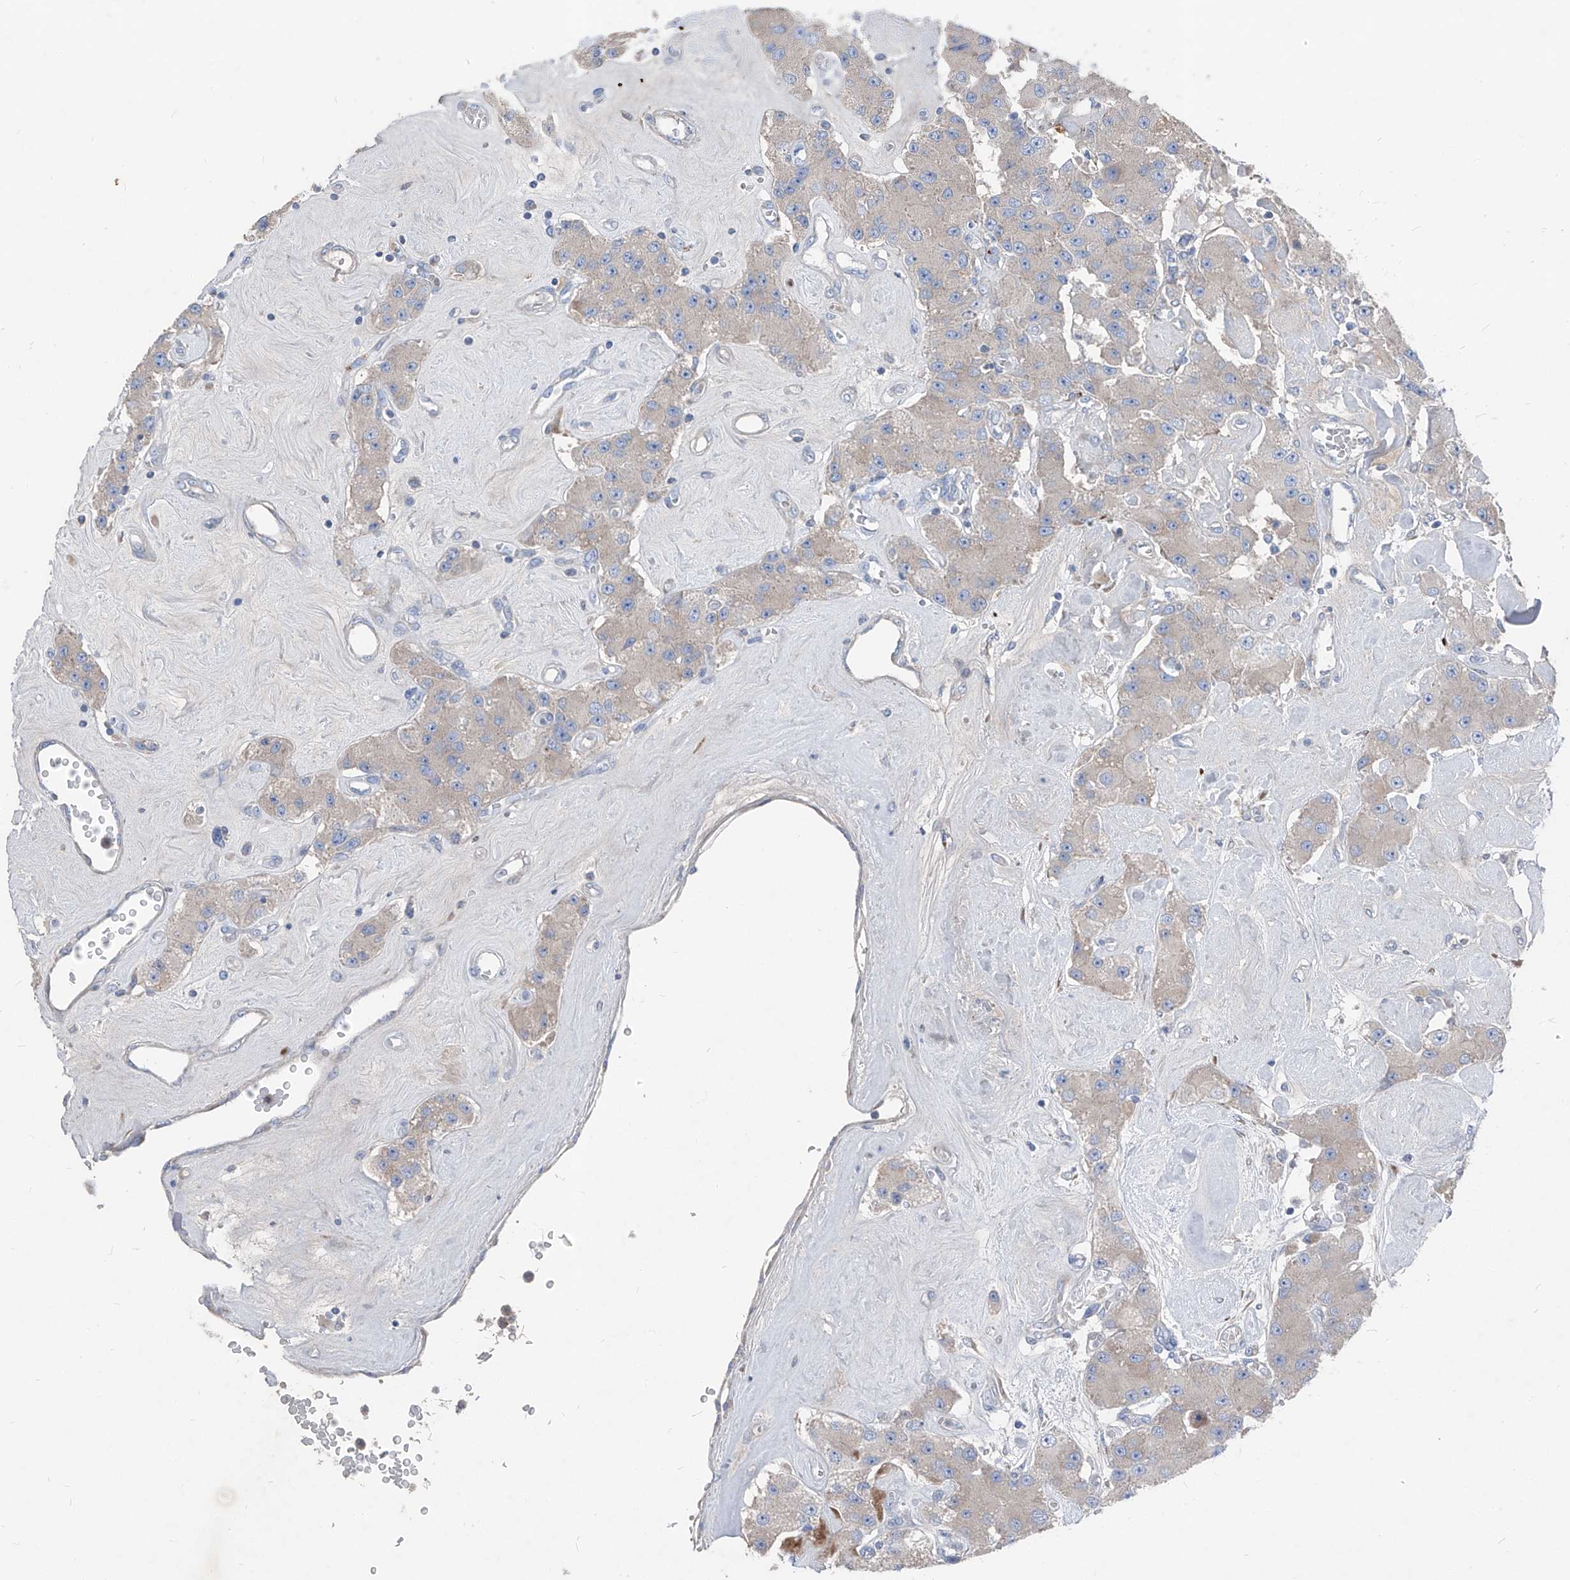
{"staining": {"intensity": "negative", "quantity": "none", "location": "none"}, "tissue": "carcinoid", "cell_type": "Tumor cells", "image_type": "cancer", "snomed": [{"axis": "morphology", "description": "Carcinoid, malignant, NOS"}, {"axis": "topography", "description": "Pancreas"}], "caption": "IHC micrograph of neoplastic tissue: carcinoid (malignant) stained with DAB (3,3'-diaminobenzidine) reveals no significant protein positivity in tumor cells.", "gene": "IFI27", "patient": {"sex": "male", "age": 41}}